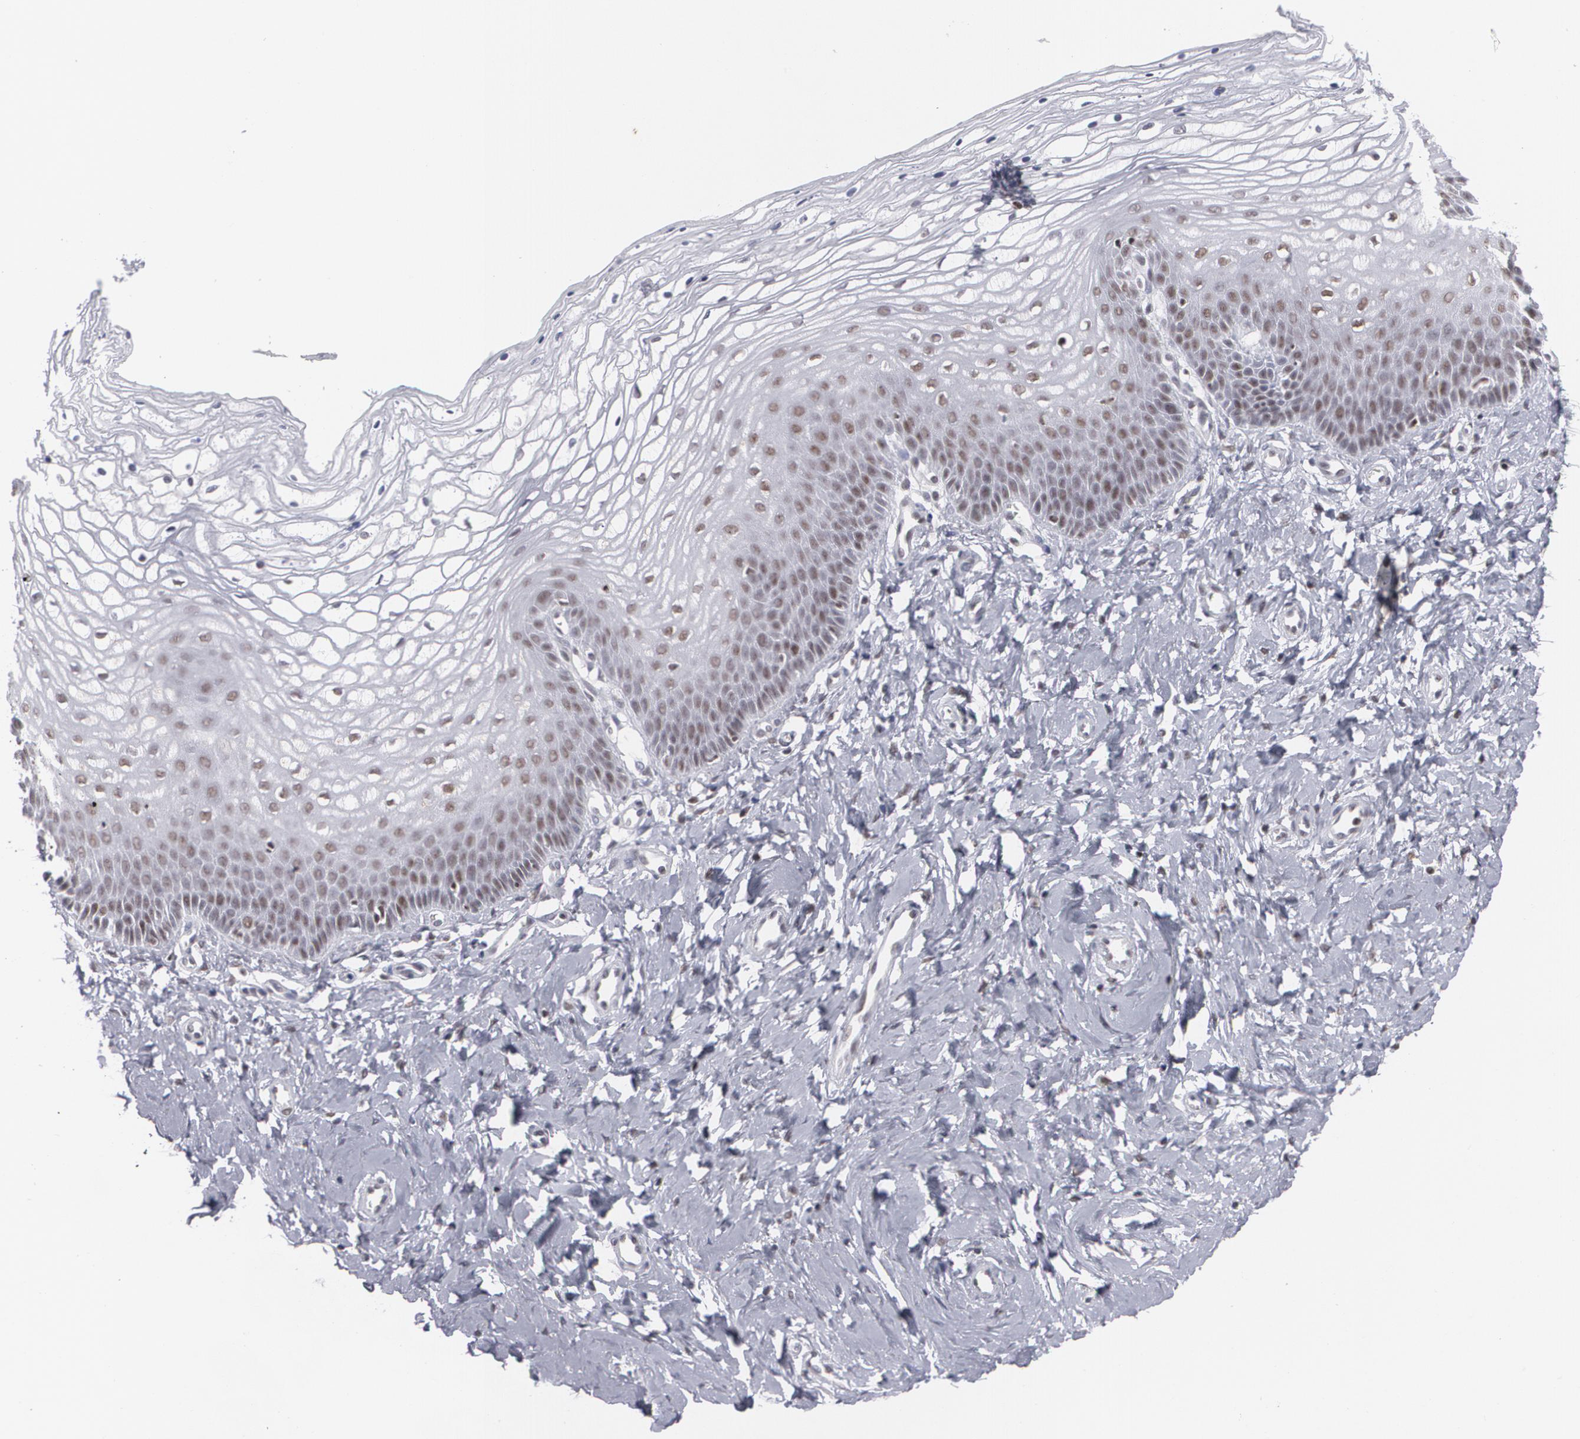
{"staining": {"intensity": "moderate", "quantity": "25%-75%", "location": "nuclear"}, "tissue": "vagina", "cell_type": "Squamous epithelial cells", "image_type": "normal", "snomed": [{"axis": "morphology", "description": "Normal tissue, NOS"}, {"axis": "topography", "description": "Vagina"}], "caption": "Immunohistochemistry staining of unremarkable vagina, which demonstrates medium levels of moderate nuclear expression in about 25%-75% of squamous epithelial cells indicating moderate nuclear protein positivity. The staining was performed using DAB (3,3'-diaminobenzidine) (brown) for protein detection and nuclei were counterstained in hematoxylin (blue).", "gene": "MCL1", "patient": {"sex": "female", "age": 68}}